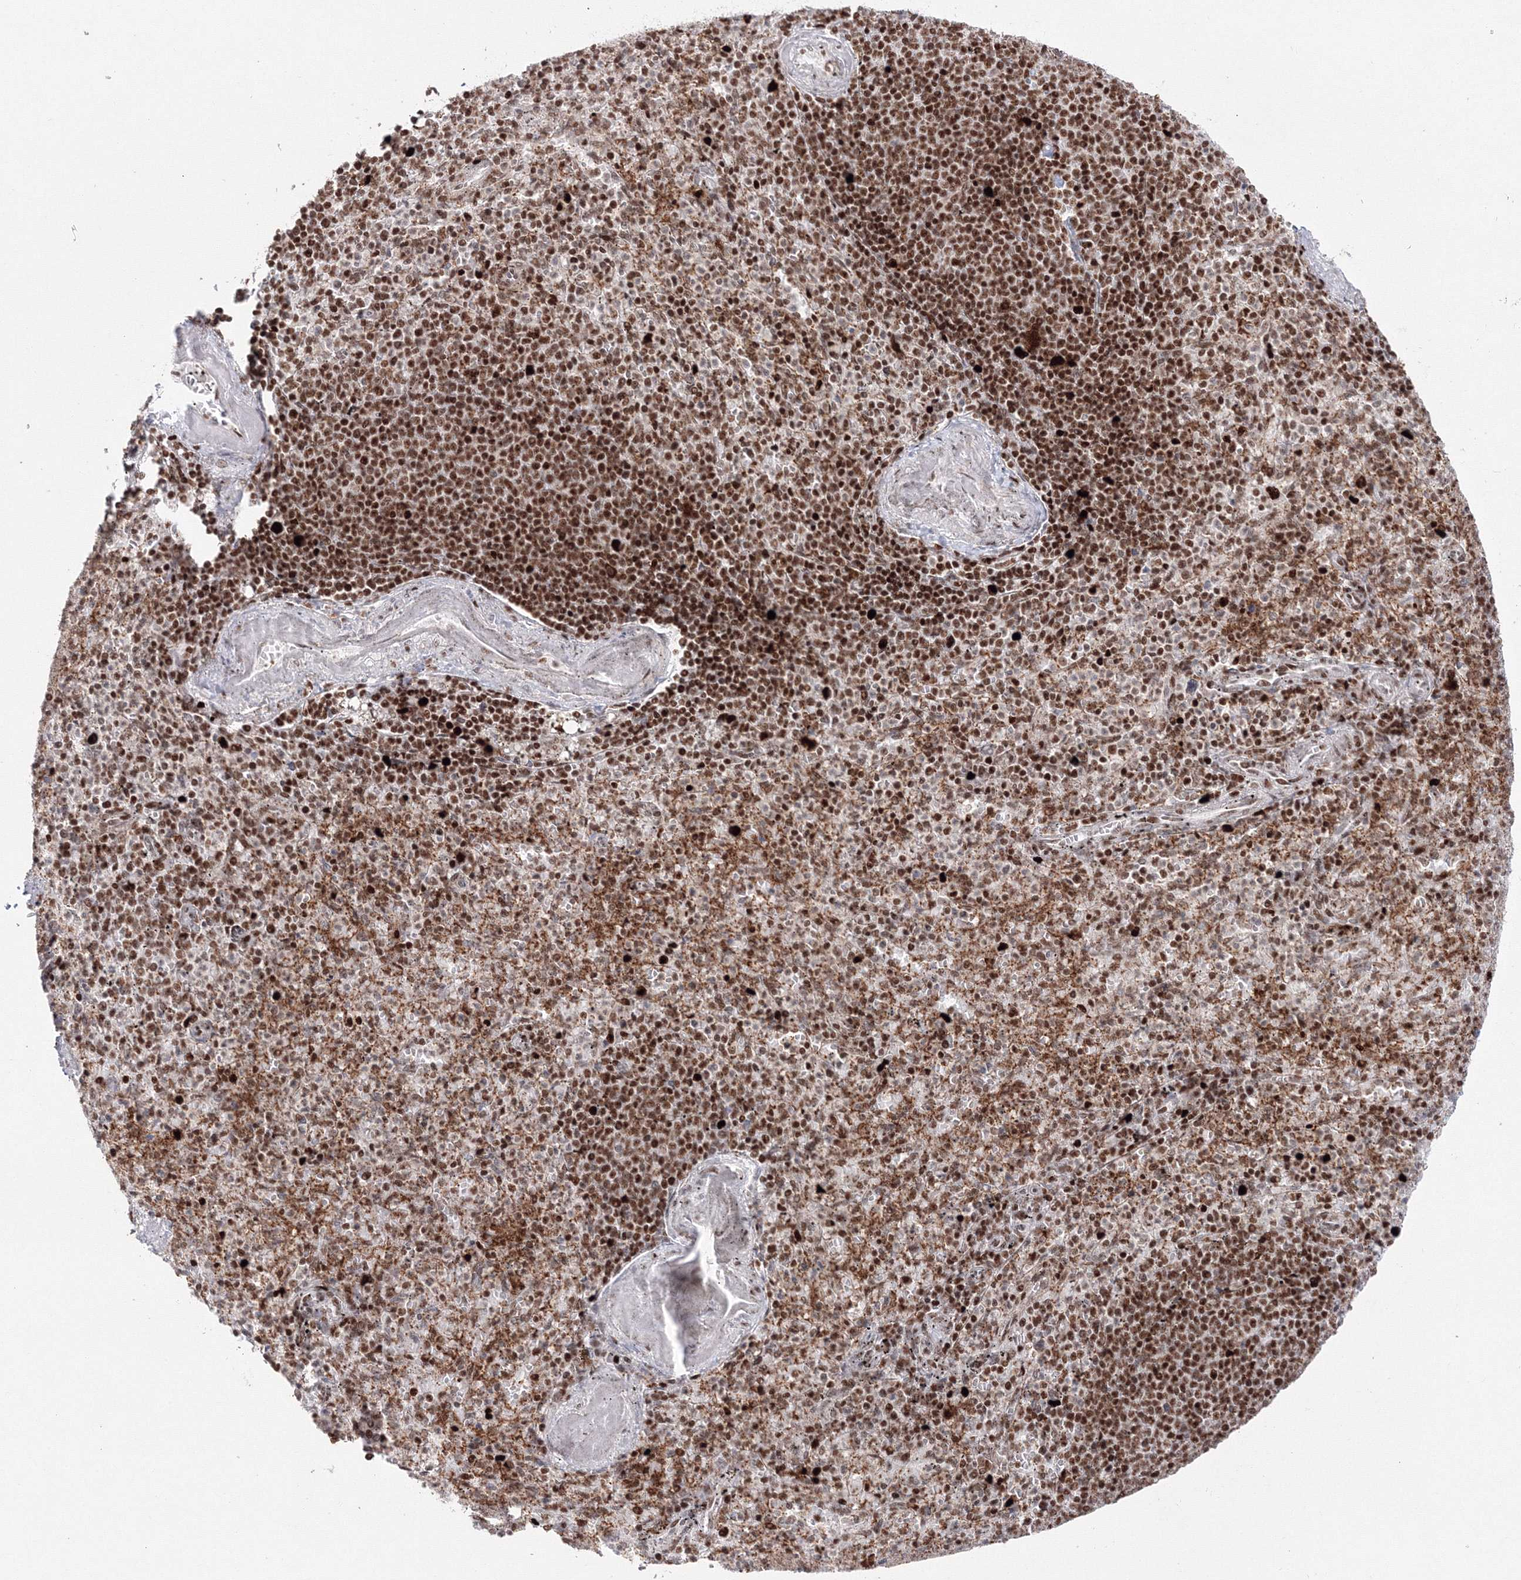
{"staining": {"intensity": "strong", "quantity": ">75%", "location": "nuclear"}, "tissue": "spleen", "cell_type": "Cells in red pulp", "image_type": "normal", "snomed": [{"axis": "morphology", "description": "Normal tissue, NOS"}, {"axis": "topography", "description": "Spleen"}], "caption": "Immunohistochemistry (IHC) of unremarkable human spleen demonstrates high levels of strong nuclear staining in approximately >75% of cells in red pulp.", "gene": "LIG1", "patient": {"sex": "female", "age": 74}}